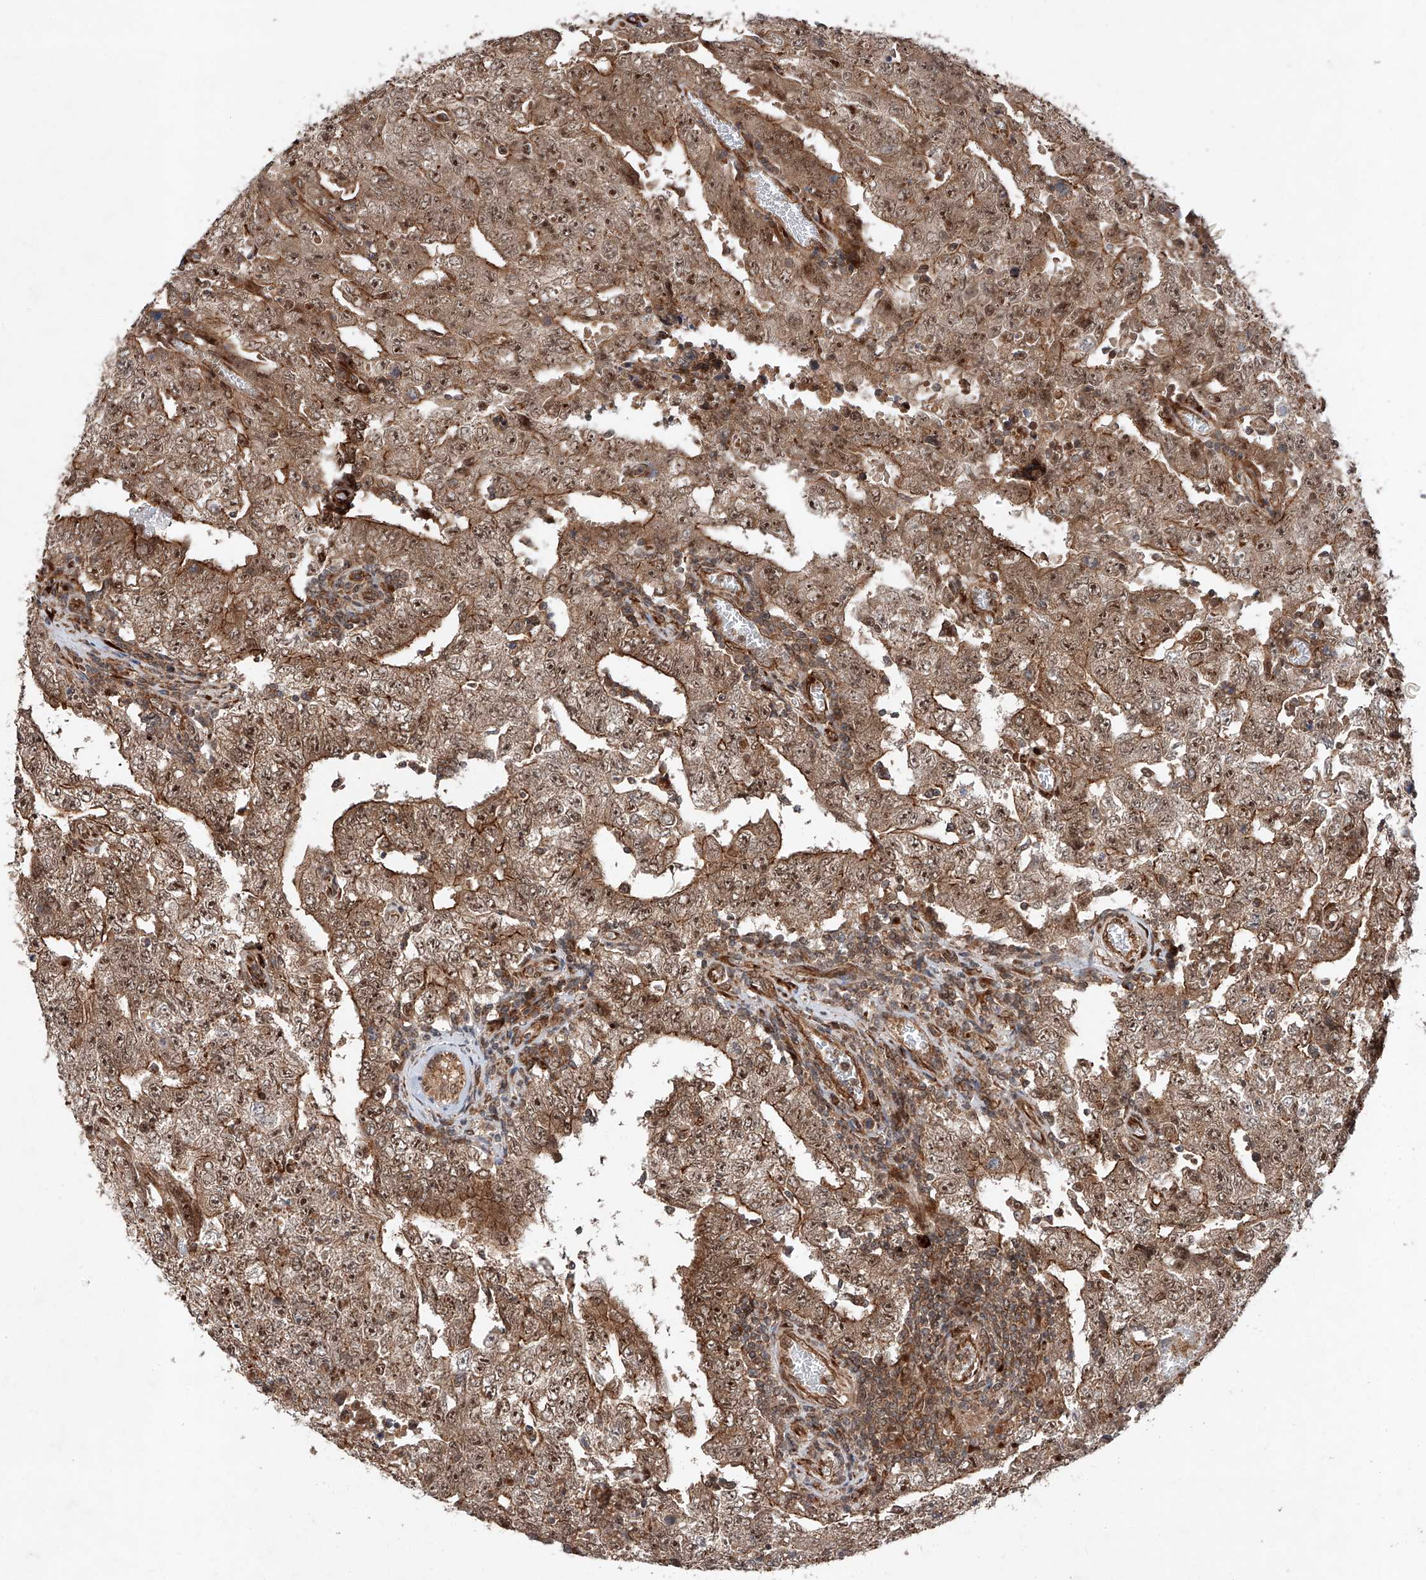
{"staining": {"intensity": "moderate", "quantity": ">75%", "location": "cytoplasmic/membranous,nuclear"}, "tissue": "testis cancer", "cell_type": "Tumor cells", "image_type": "cancer", "snomed": [{"axis": "morphology", "description": "Carcinoma, Embryonal, NOS"}, {"axis": "topography", "description": "Testis"}], "caption": "Testis embryonal carcinoma tissue demonstrates moderate cytoplasmic/membranous and nuclear expression in about >75% of tumor cells (brown staining indicates protein expression, while blue staining denotes nuclei).", "gene": "ZFP28", "patient": {"sex": "male", "age": 26}}